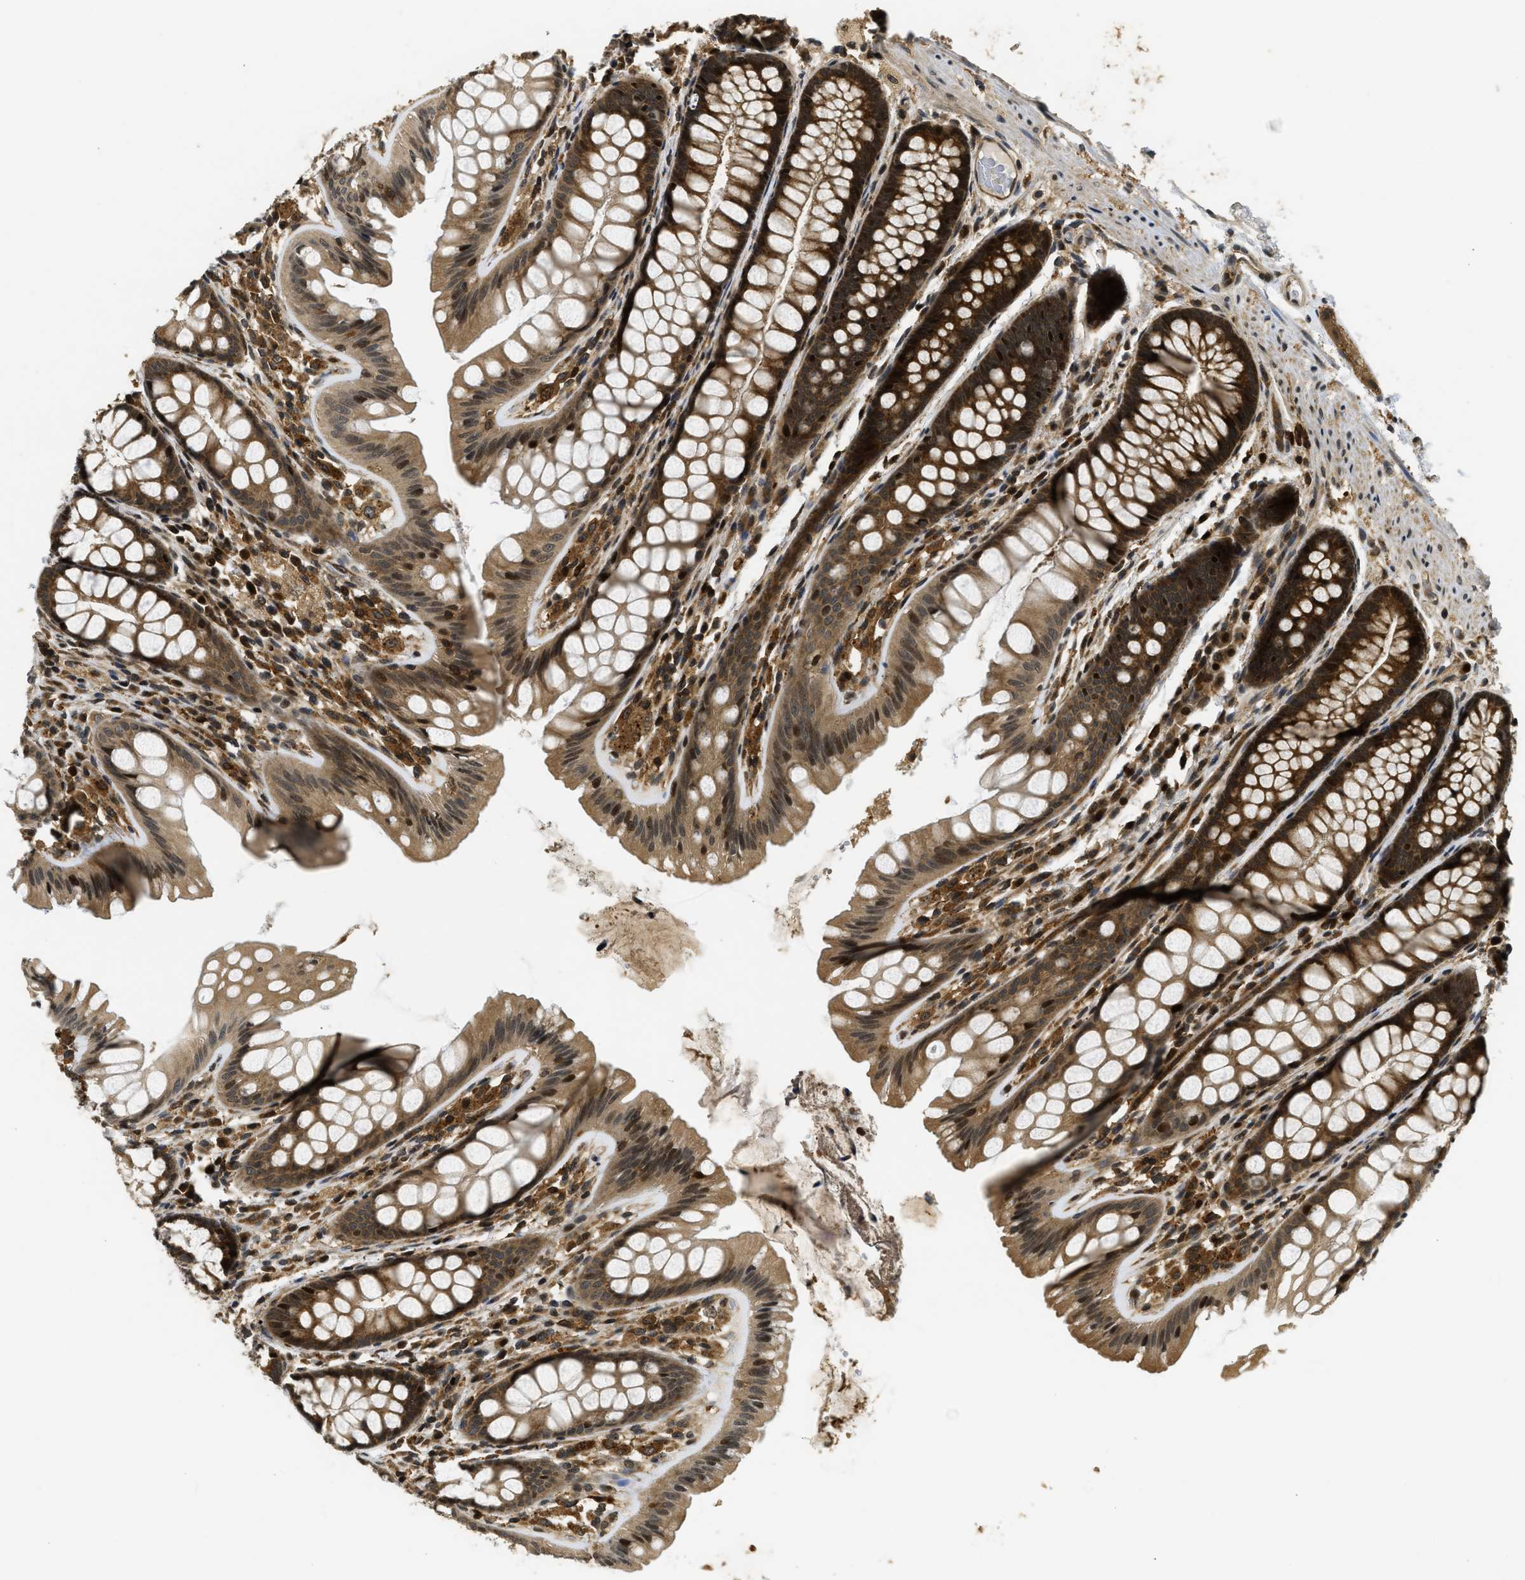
{"staining": {"intensity": "strong", "quantity": ">75%", "location": "cytoplasmic/membranous,nuclear"}, "tissue": "colon", "cell_type": "Endothelial cells", "image_type": "normal", "snomed": [{"axis": "morphology", "description": "Normal tissue, NOS"}, {"axis": "topography", "description": "Colon"}], "caption": "A high amount of strong cytoplasmic/membranous,nuclear positivity is present in about >75% of endothelial cells in normal colon.", "gene": "ADSL", "patient": {"sex": "female", "age": 56}}